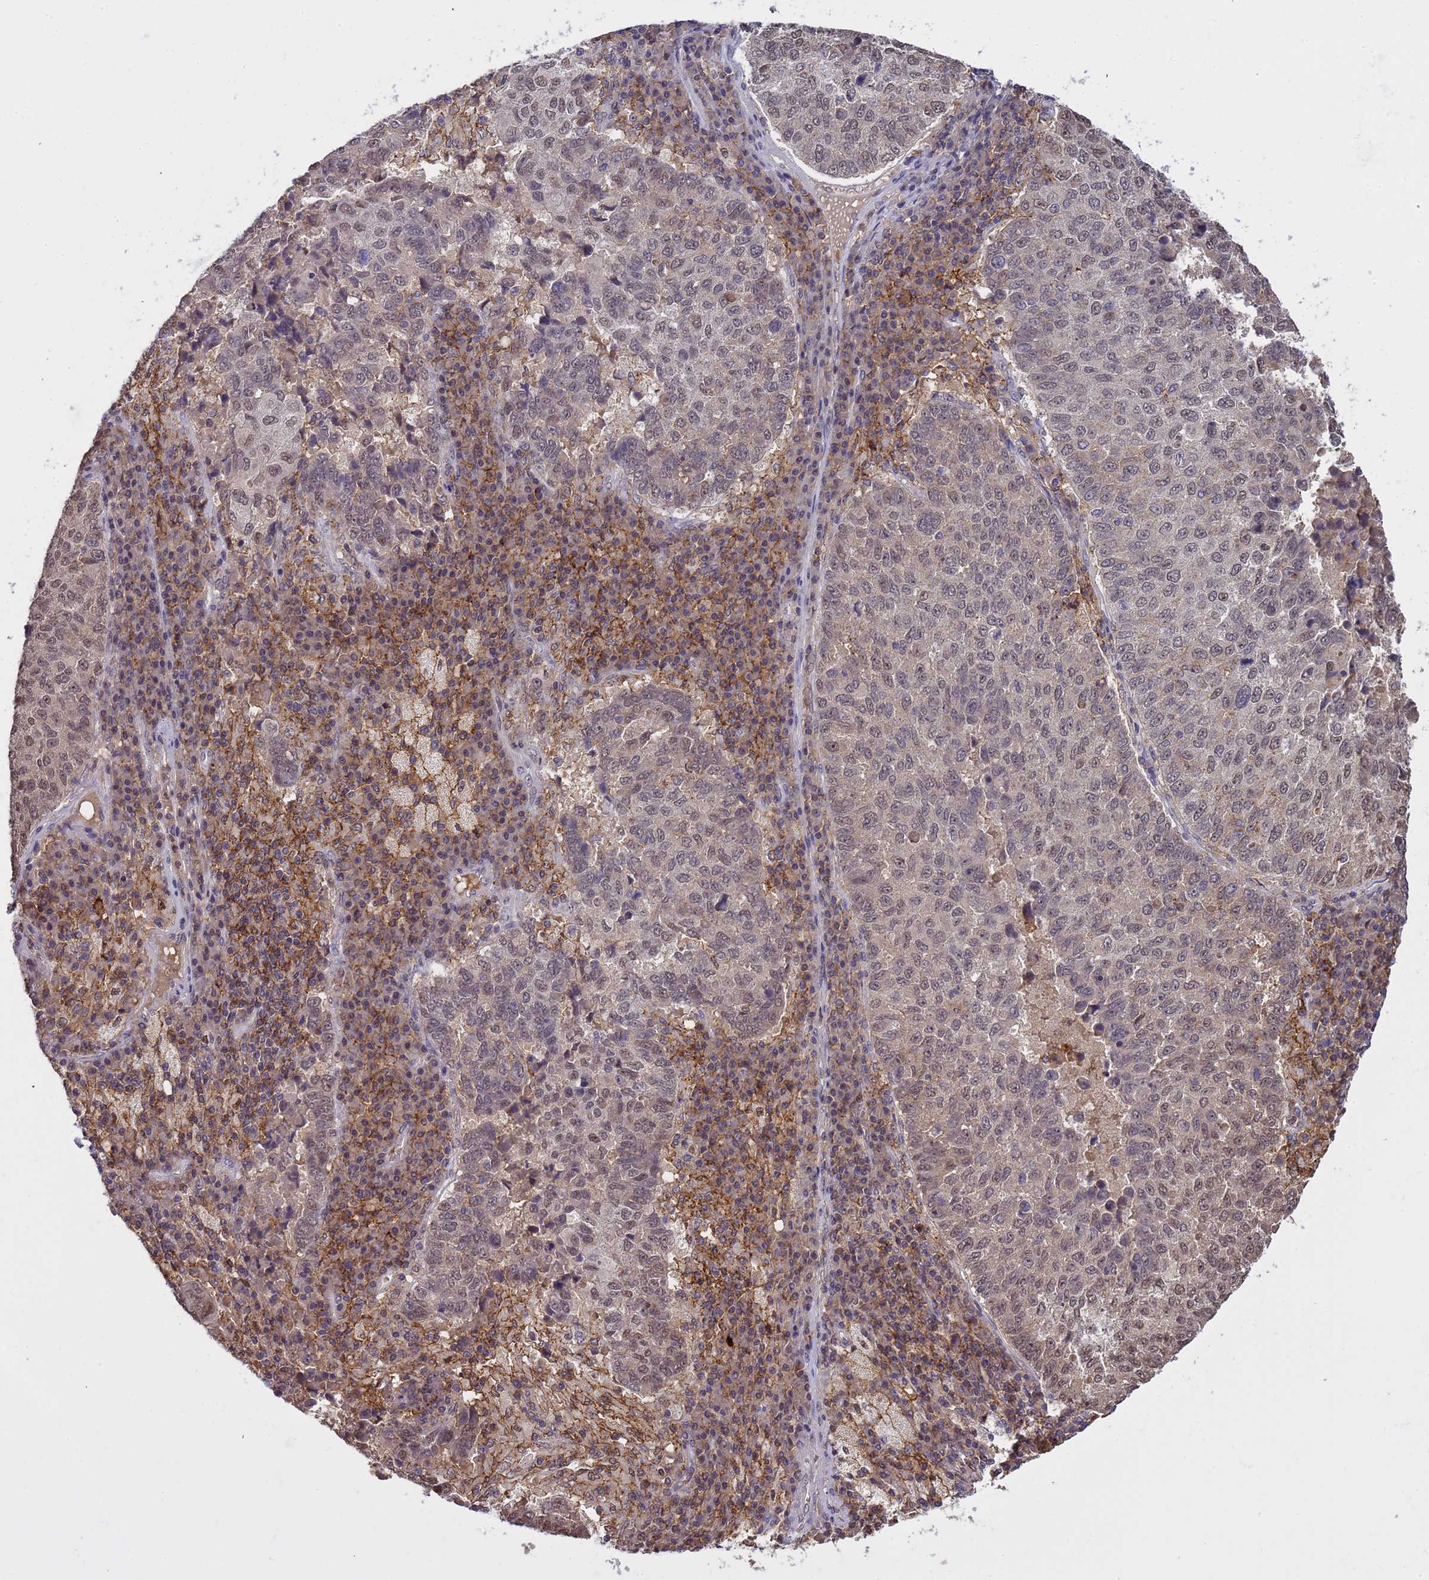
{"staining": {"intensity": "moderate", "quantity": "25%-75%", "location": "nuclear"}, "tissue": "lung cancer", "cell_type": "Tumor cells", "image_type": "cancer", "snomed": [{"axis": "morphology", "description": "Squamous cell carcinoma, NOS"}, {"axis": "topography", "description": "Lung"}], "caption": "The immunohistochemical stain labels moderate nuclear expression in tumor cells of lung cancer (squamous cell carcinoma) tissue.", "gene": "CD53", "patient": {"sex": "male", "age": 73}}